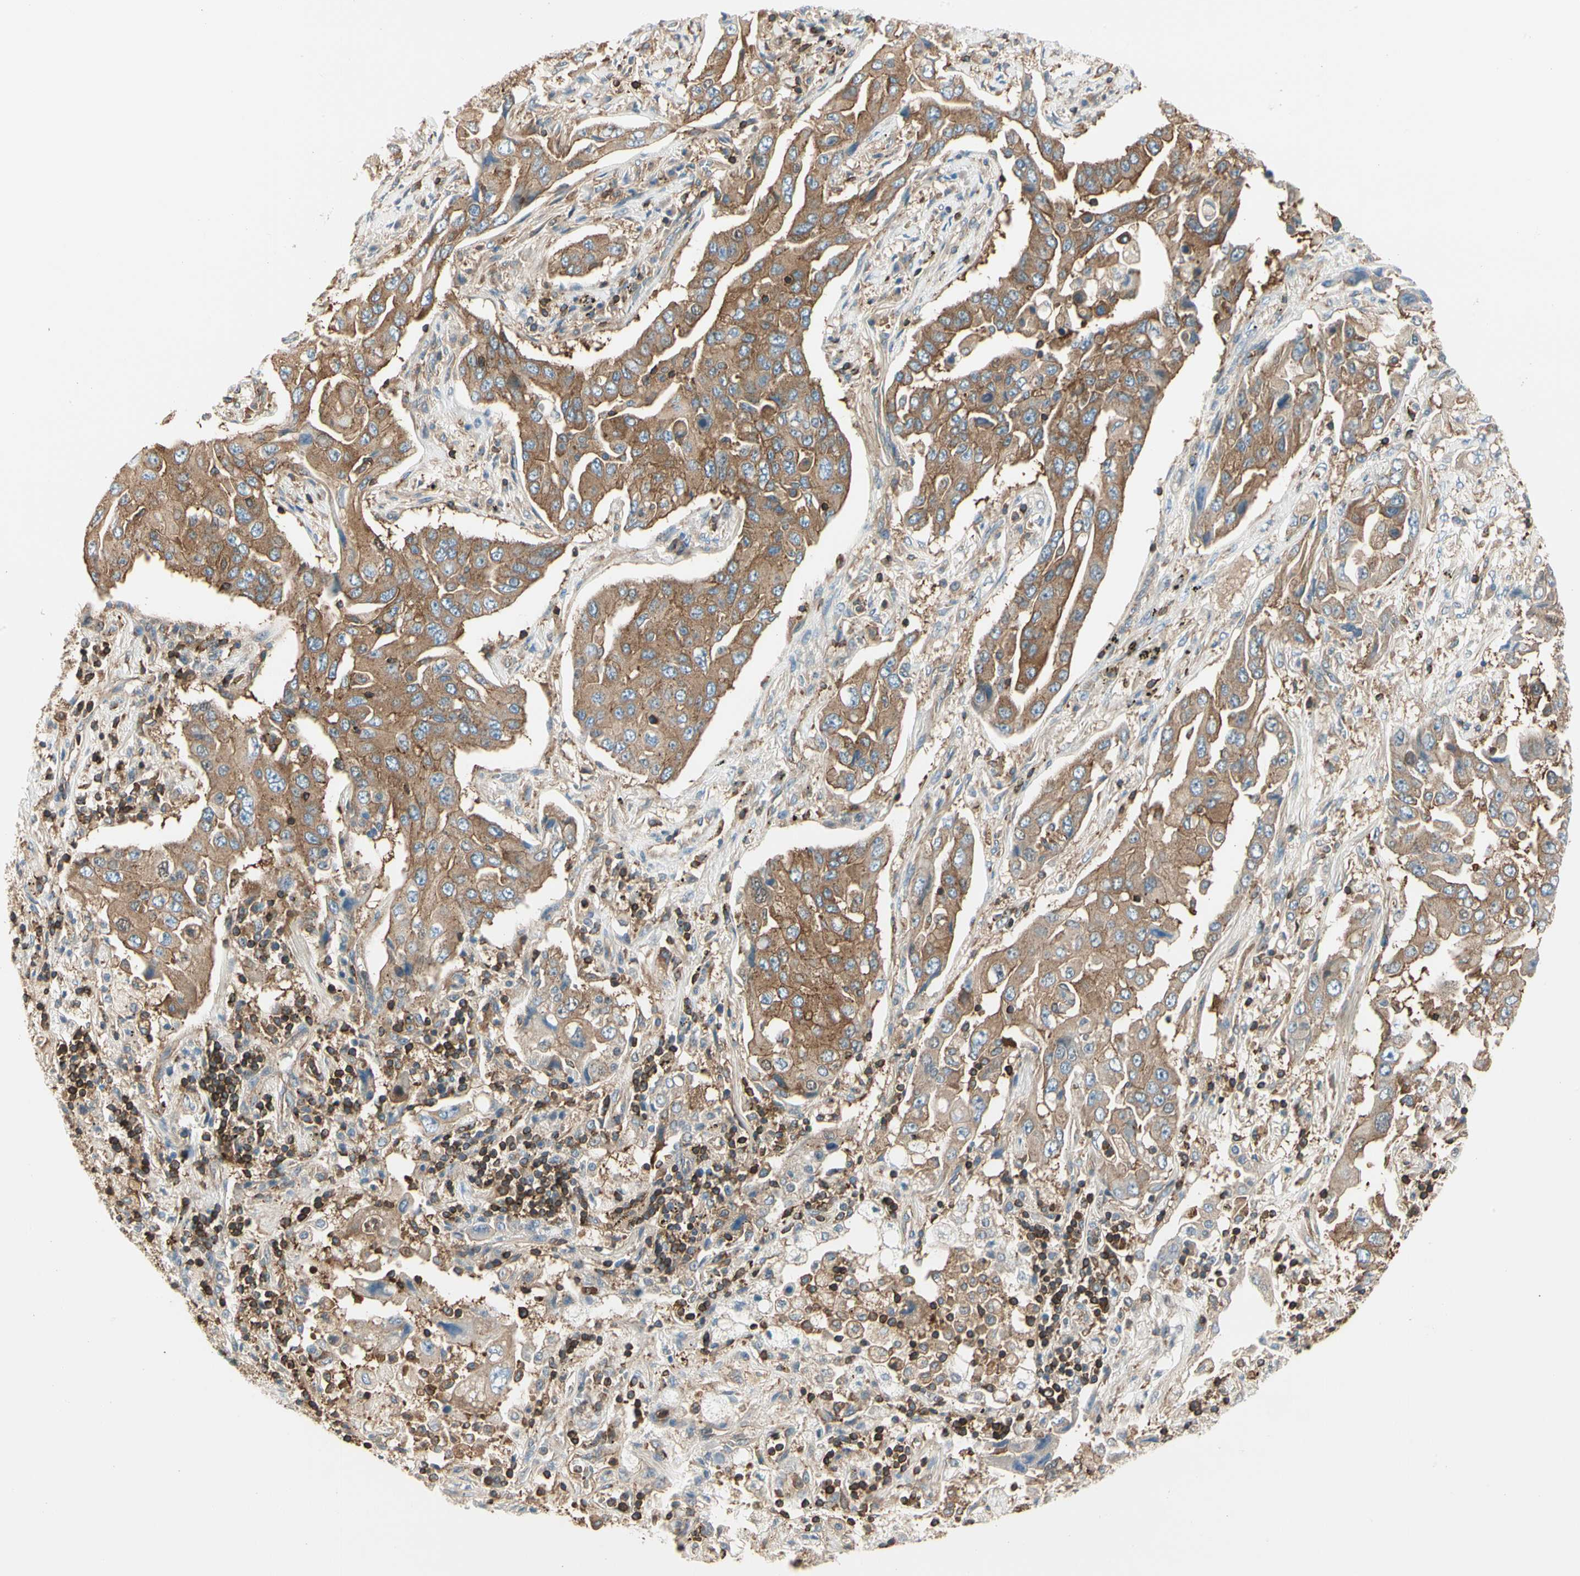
{"staining": {"intensity": "moderate", "quantity": ">75%", "location": "cytoplasmic/membranous"}, "tissue": "lung cancer", "cell_type": "Tumor cells", "image_type": "cancer", "snomed": [{"axis": "morphology", "description": "Adenocarcinoma, NOS"}, {"axis": "topography", "description": "Lung"}], "caption": "Protein staining of adenocarcinoma (lung) tissue shows moderate cytoplasmic/membranous positivity in about >75% of tumor cells.", "gene": "CAPZA2", "patient": {"sex": "female", "age": 65}}